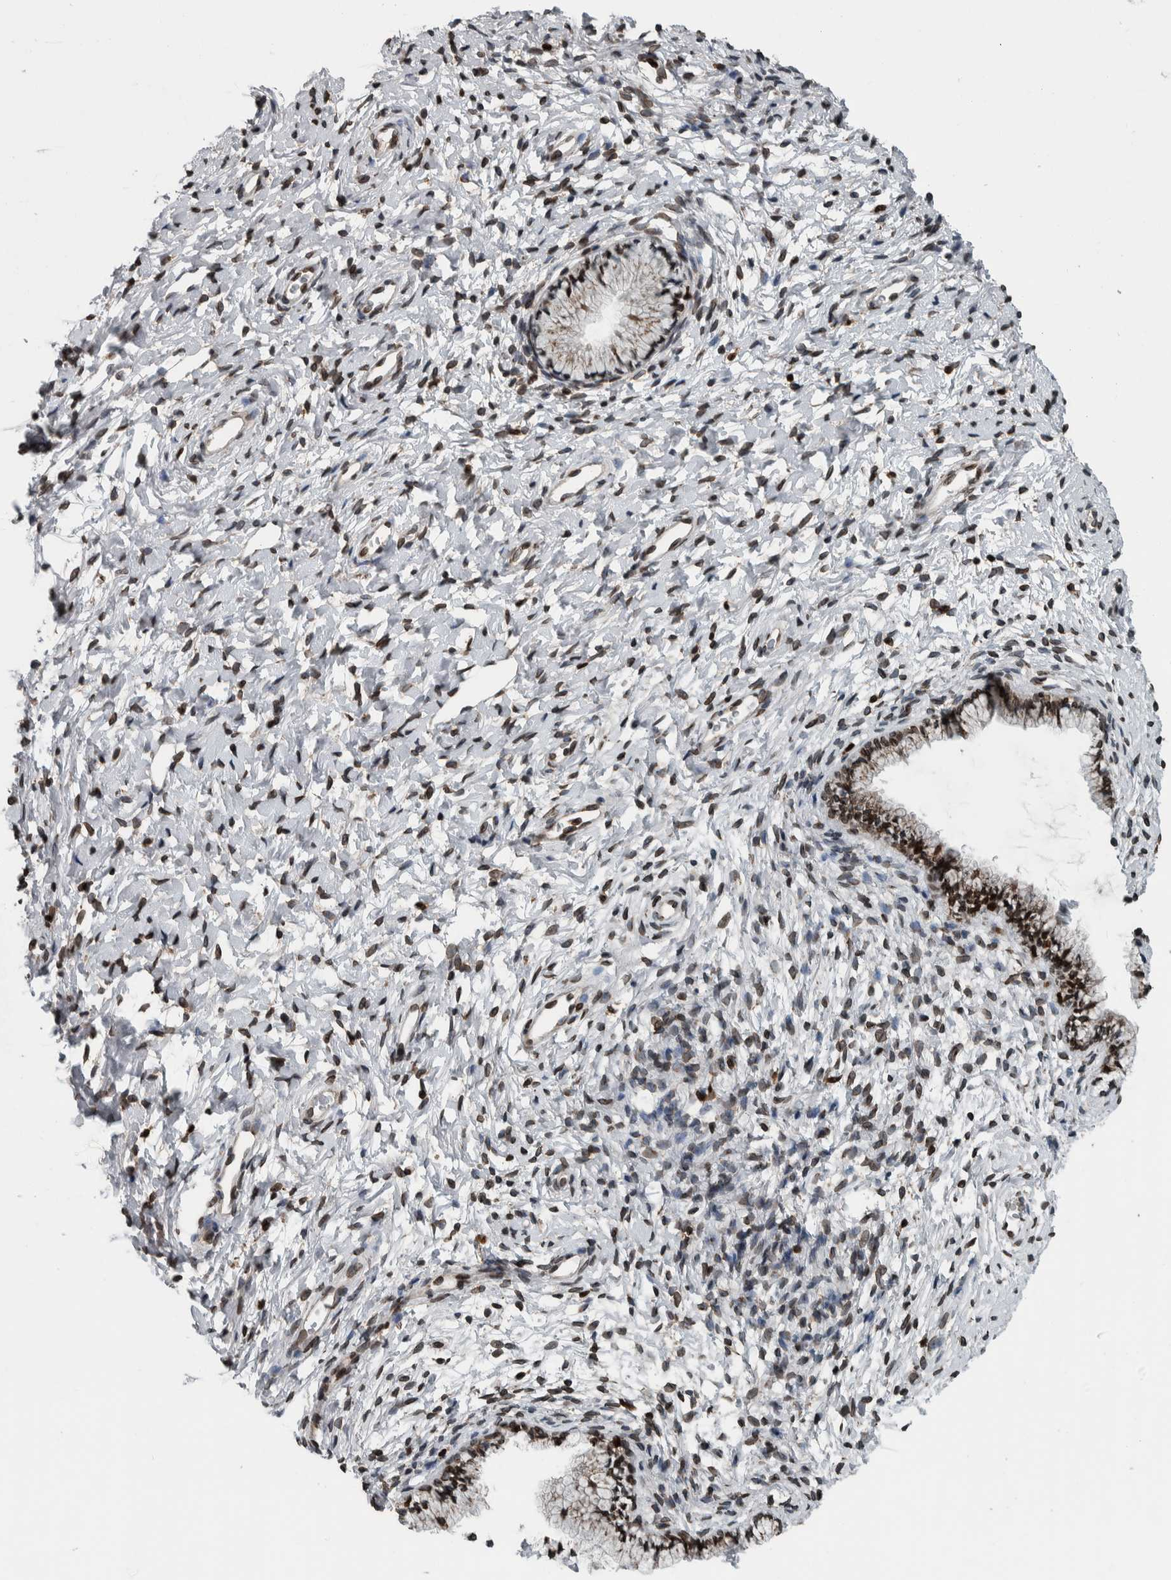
{"staining": {"intensity": "moderate", "quantity": "<25%", "location": "cytoplasmic/membranous,nuclear"}, "tissue": "cervix", "cell_type": "Glandular cells", "image_type": "normal", "snomed": [{"axis": "morphology", "description": "Normal tissue, NOS"}, {"axis": "topography", "description": "Cervix"}], "caption": "Immunohistochemical staining of benign cervix displays moderate cytoplasmic/membranous,nuclear protein expression in about <25% of glandular cells.", "gene": "FAM135B", "patient": {"sex": "female", "age": 72}}